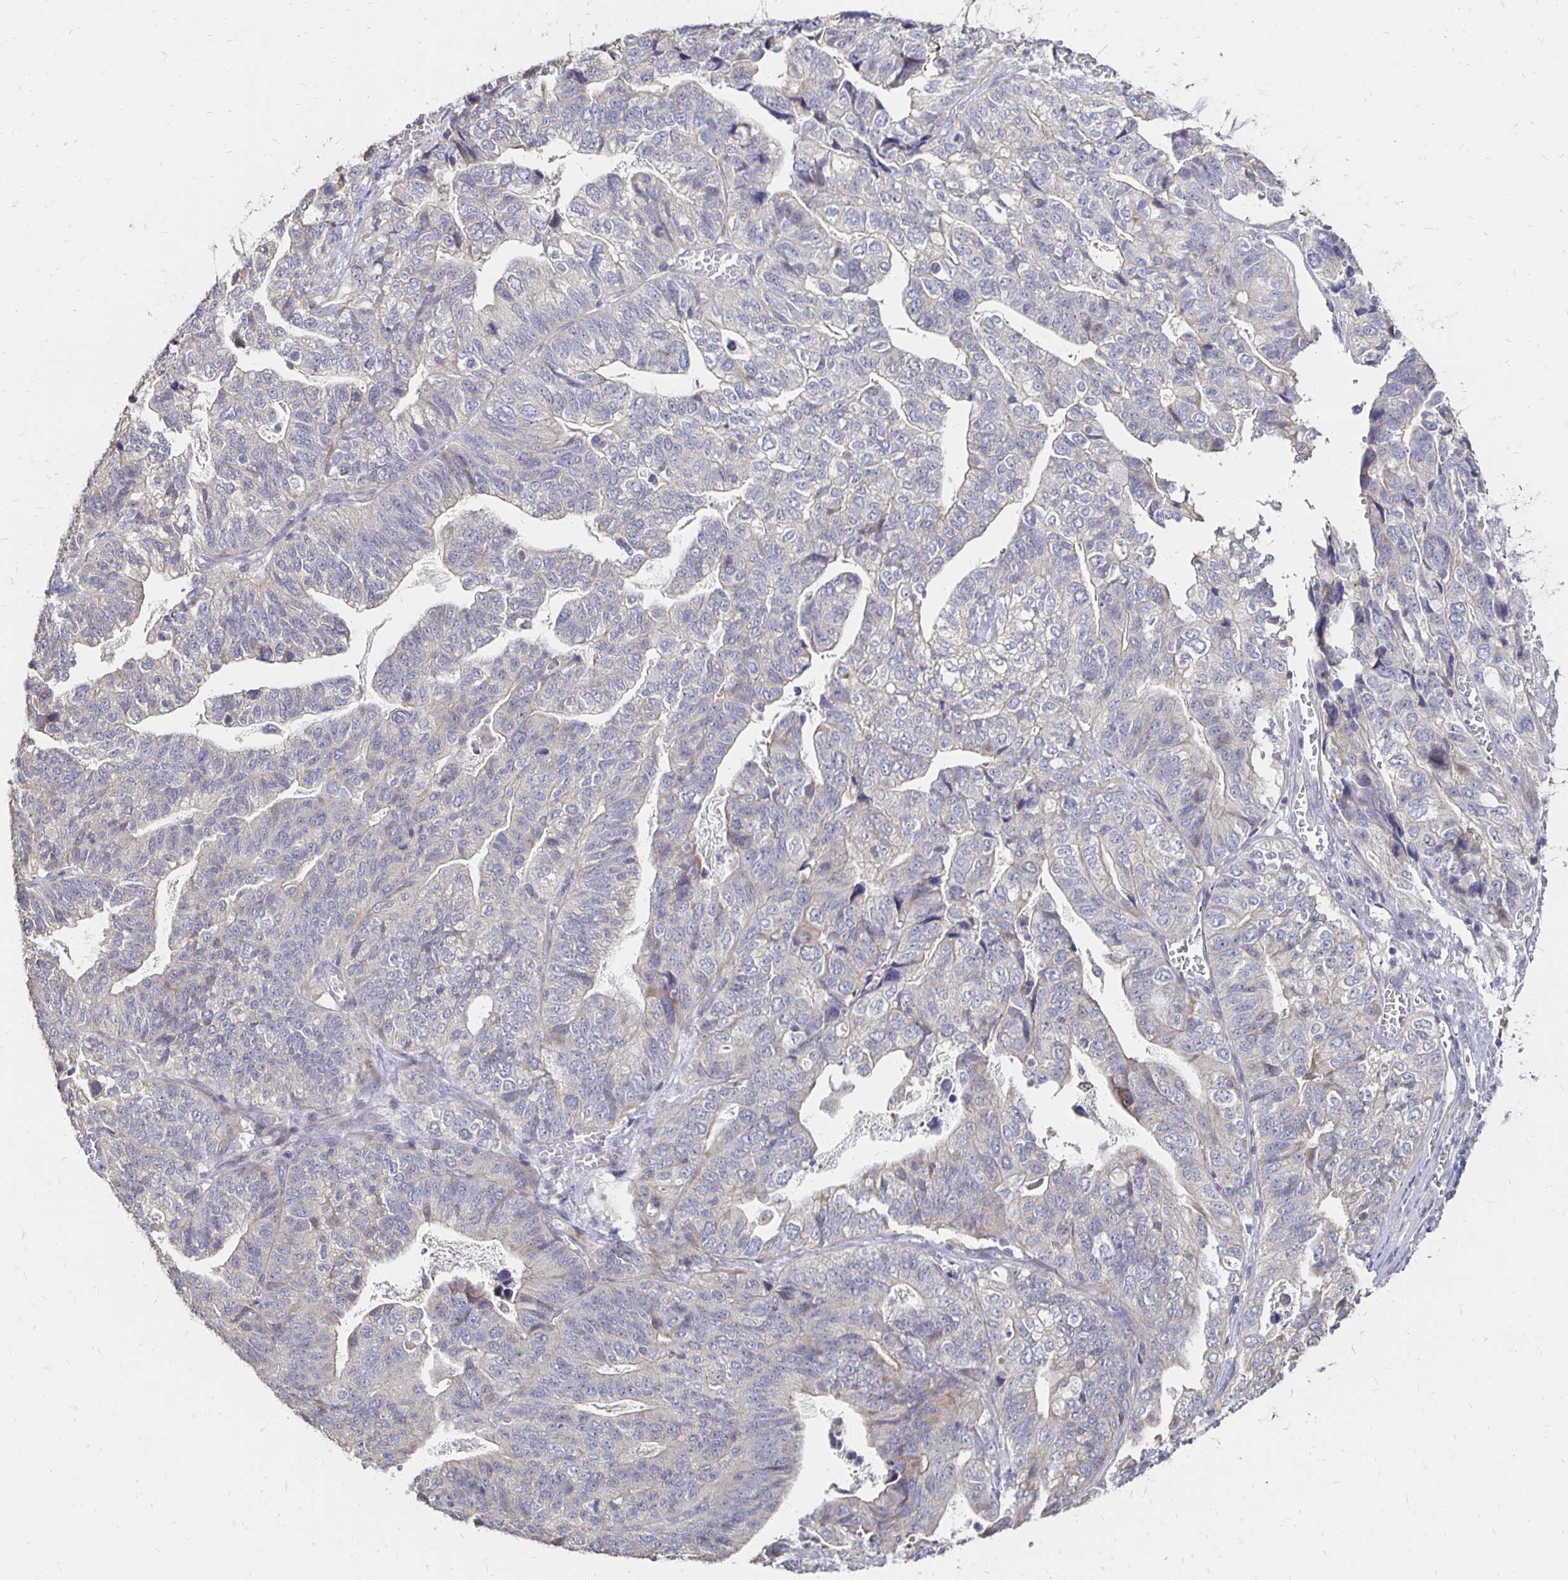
{"staining": {"intensity": "negative", "quantity": "none", "location": "none"}, "tissue": "stomach cancer", "cell_type": "Tumor cells", "image_type": "cancer", "snomed": [{"axis": "morphology", "description": "Adenocarcinoma, NOS"}, {"axis": "topography", "description": "Stomach, upper"}], "caption": "DAB (3,3'-diaminobenzidine) immunohistochemical staining of human stomach cancer shows no significant positivity in tumor cells. The staining was performed using DAB (3,3'-diaminobenzidine) to visualize the protein expression in brown, while the nuclei were stained in blue with hematoxylin (Magnification: 20x).", "gene": "ZNF727", "patient": {"sex": "female", "age": 67}}